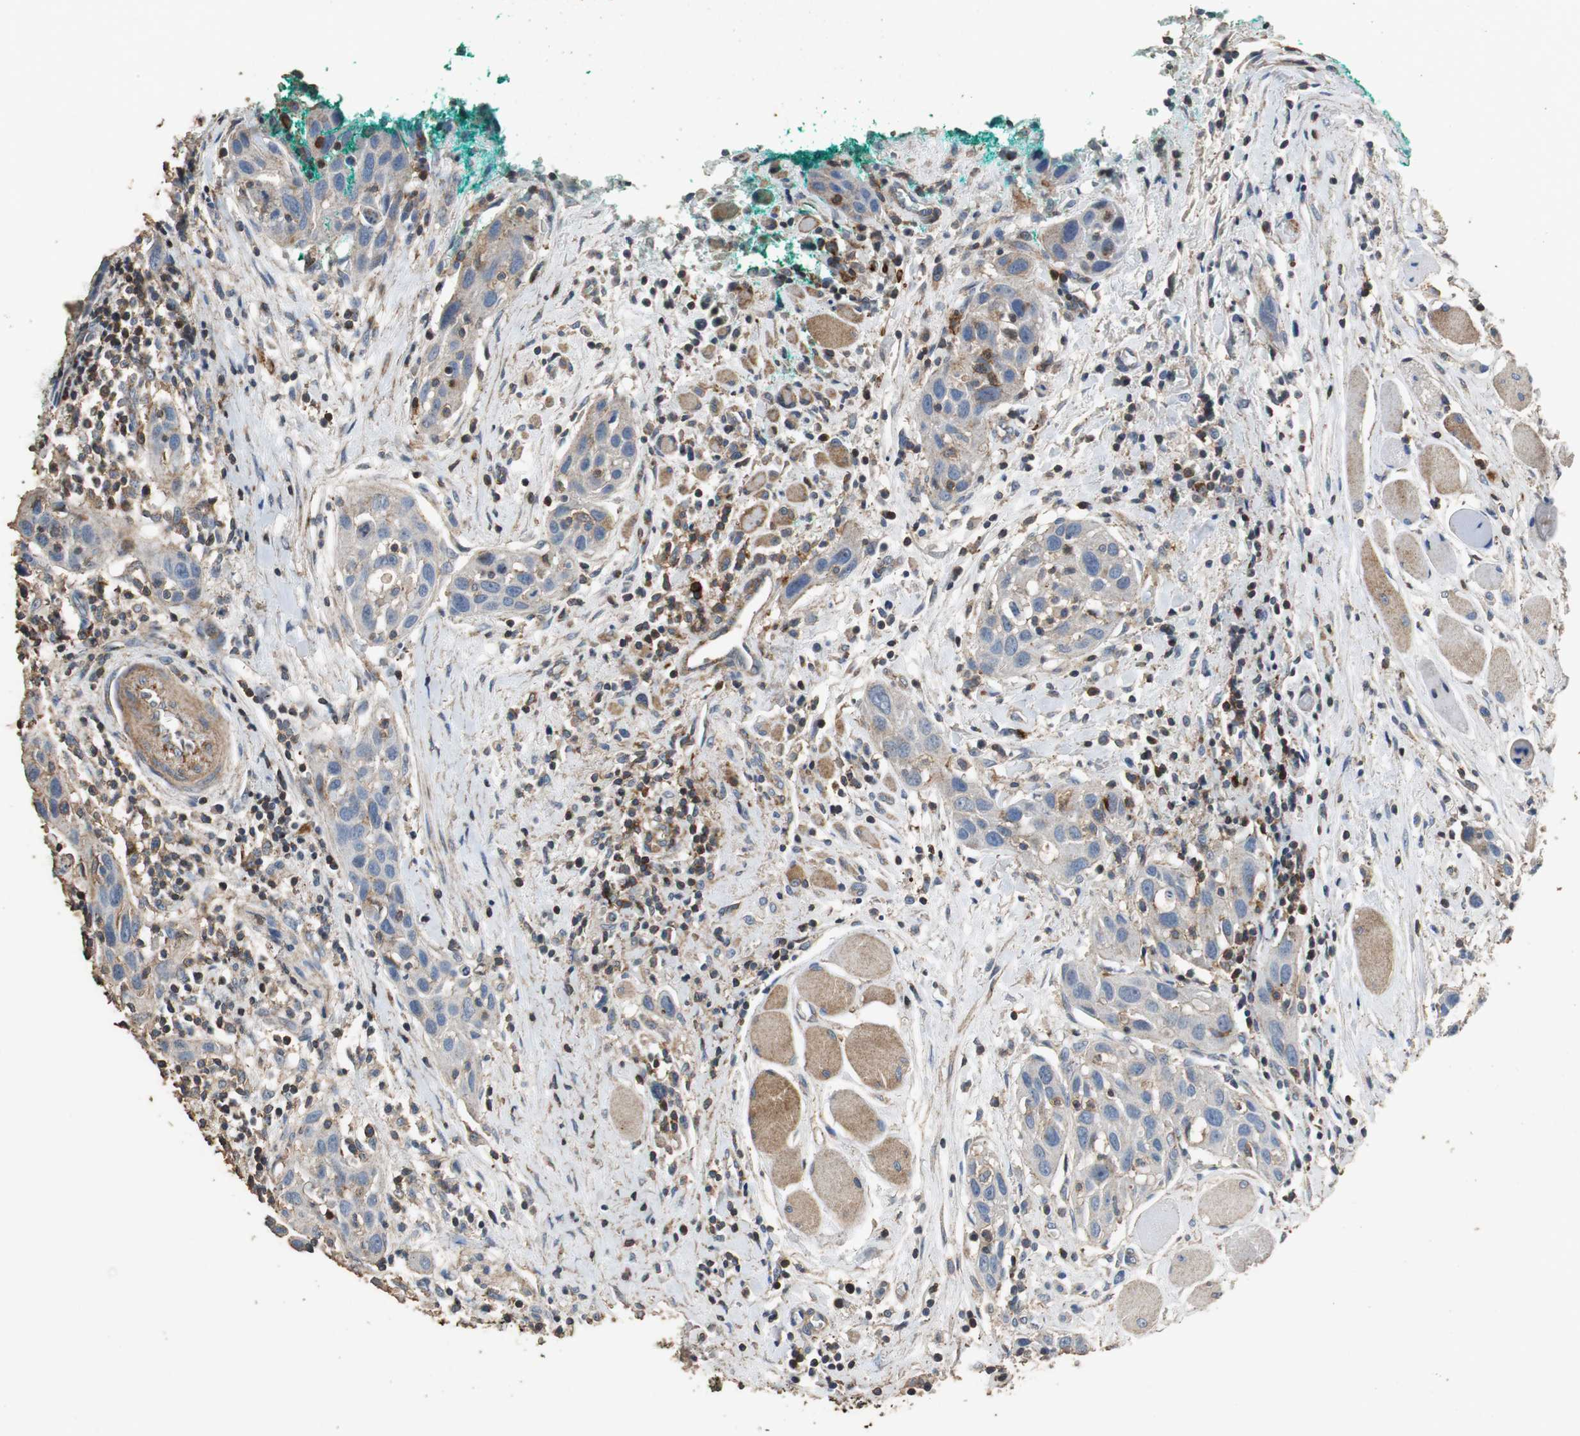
{"staining": {"intensity": "weak", "quantity": ">75%", "location": "cytoplasmic/membranous"}, "tissue": "head and neck cancer", "cell_type": "Tumor cells", "image_type": "cancer", "snomed": [{"axis": "morphology", "description": "Squamous cell carcinoma, NOS"}, {"axis": "topography", "description": "Oral tissue"}, {"axis": "topography", "description": "Head-Neck"}], "caption": "Protein expression analysis of head and neck cancer (squamous cell carcinoma) displays weak cytoplasmic/membranous expression in approximately >75% of tumor cells.", "gene": "PRKRA", "patient": {"sex": "female", "age": 50}}